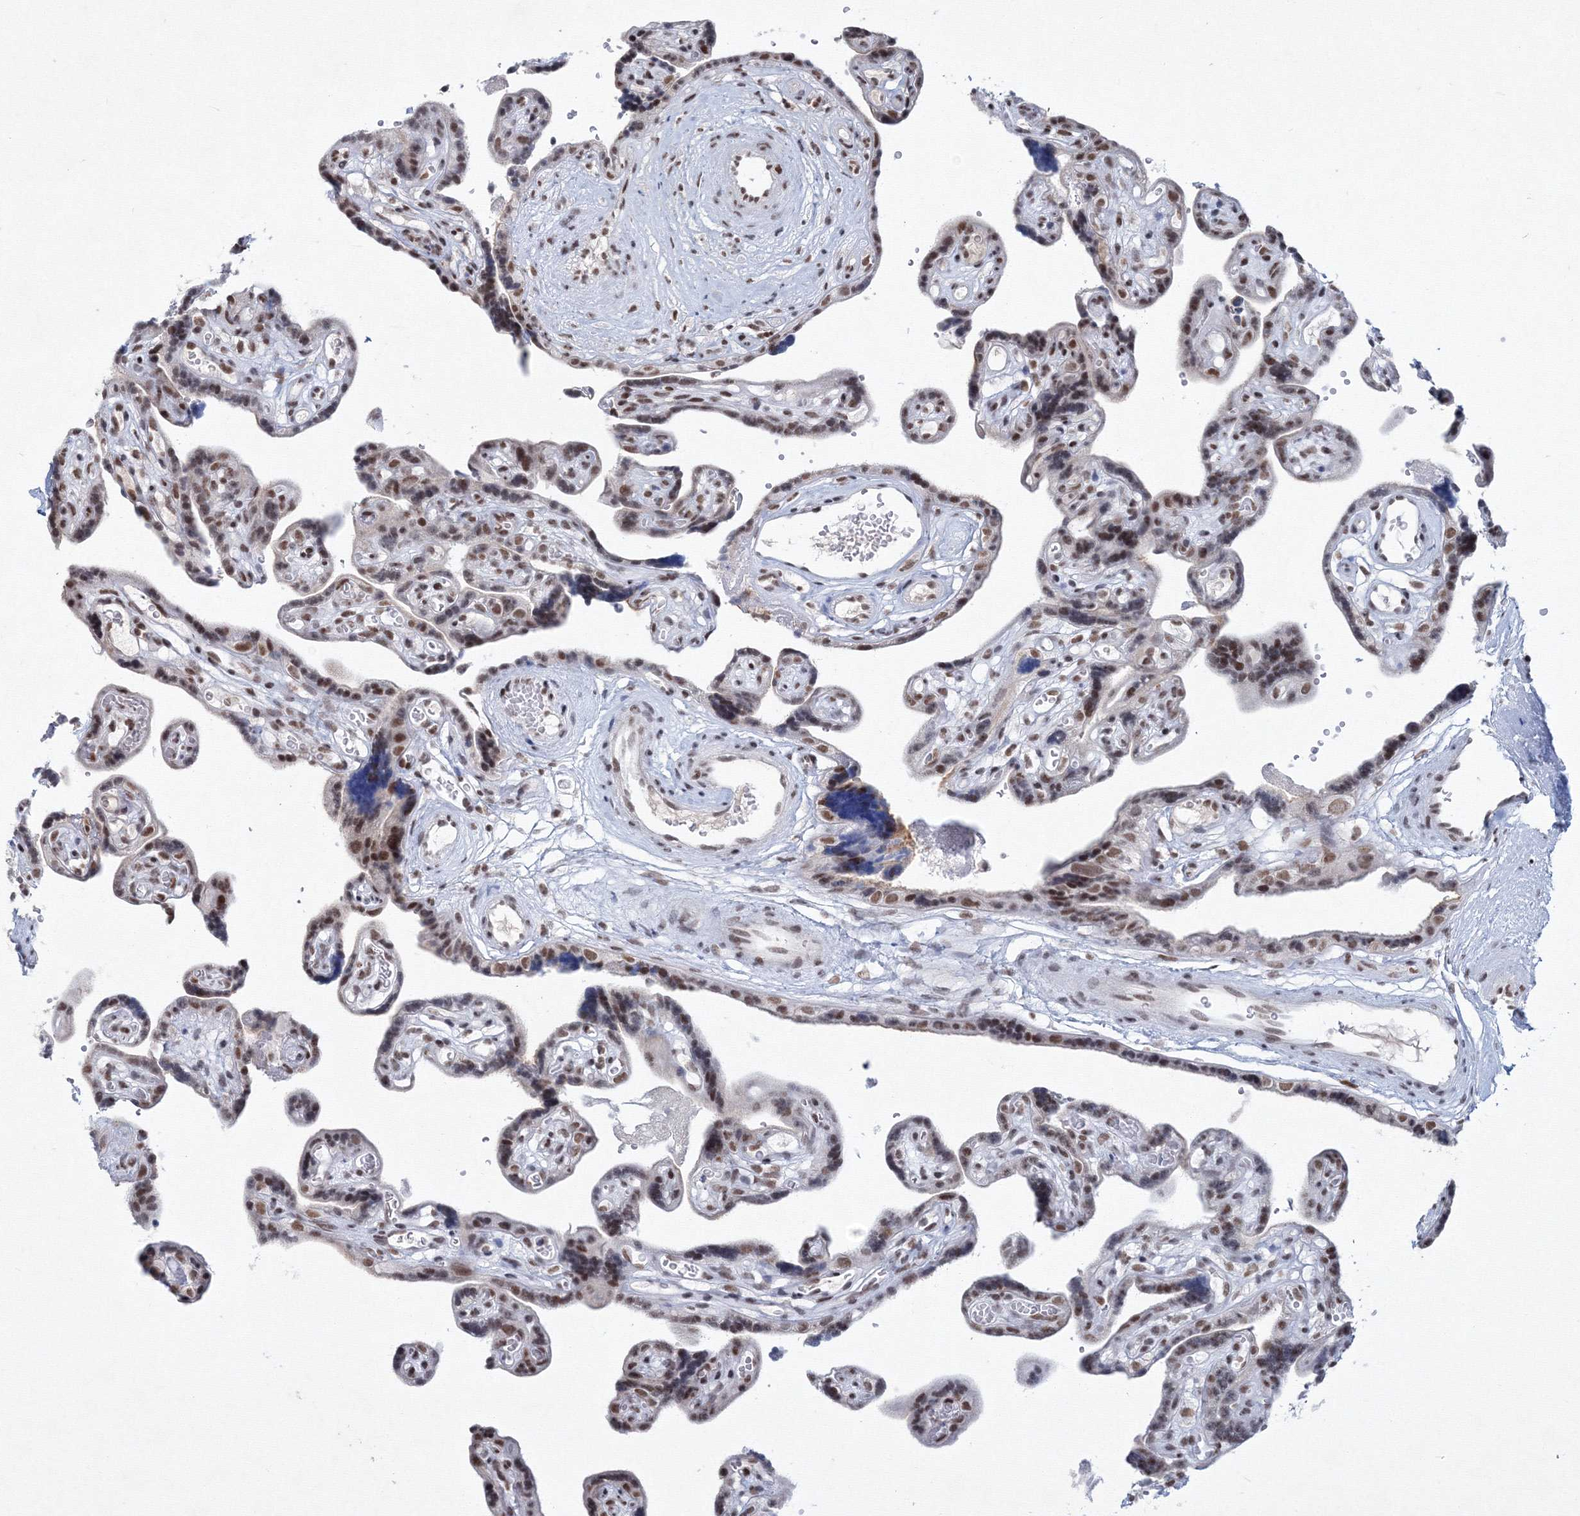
{"staining": {"intensity": "strong", "quantity": ">75%", "location": "nuclear"}, "tissue": "placenta", "cell_type": "Decidual cells", "image_type": "normal", "snomed": [{"axis": "morphology", "description": "Normal tissue, NOS"}, {"axis": "topography", "description": "Placenta"}], "caption": "Approximately >75% of decidual cells in normal human placenta demonstrate strong nuclear protein expression as visualized by brown immunohistochemical staining.", "gene": "SF3B6", "patient": {"sex": "female", "age": 30}}